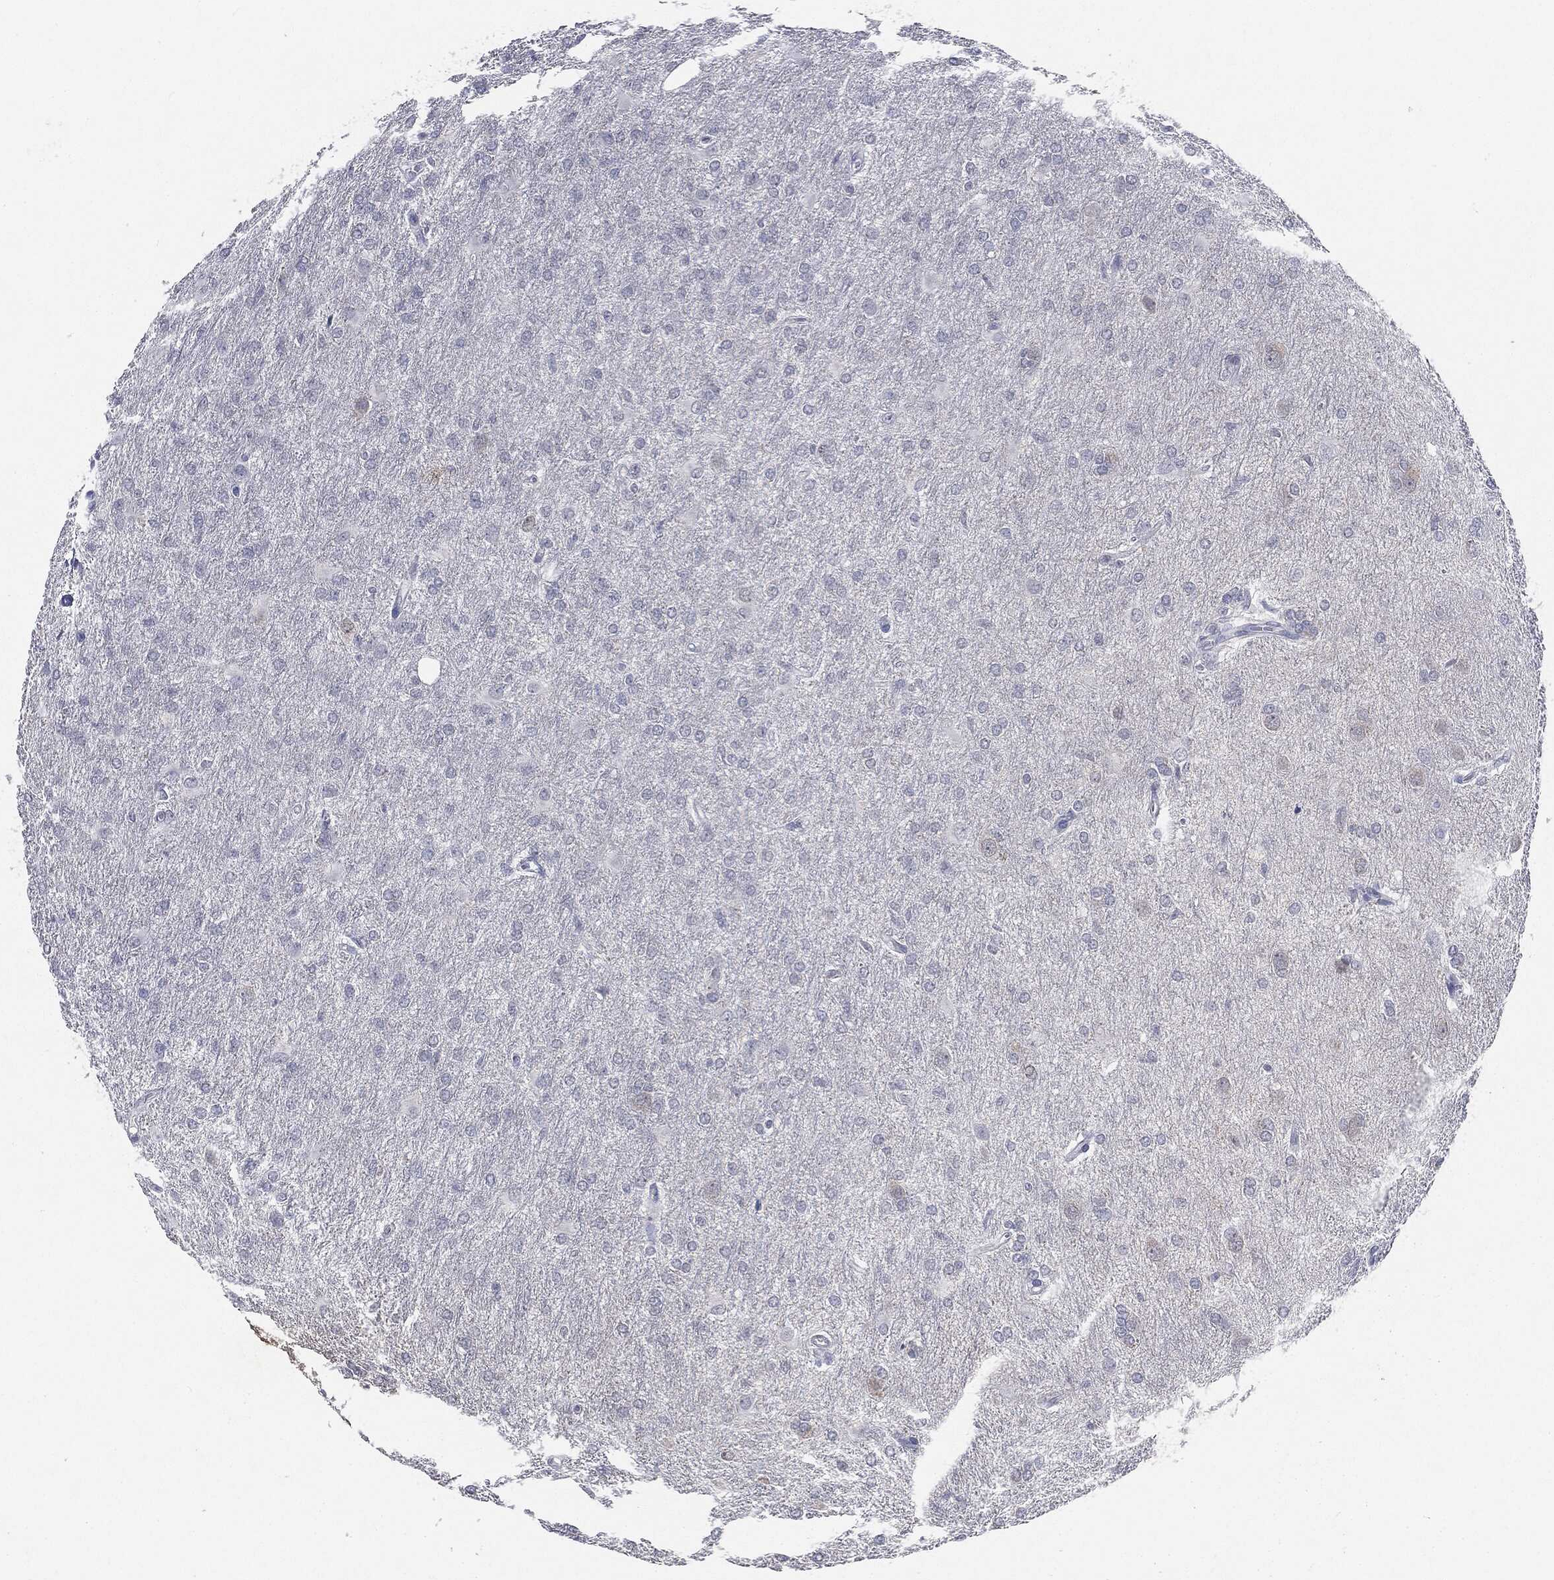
{"staining": {"intensity": "negative", "quantity": "none", "location": "none"}, "tissue": "glioma", "cell_type": "Tumor cells", "image_type": "cancer", "snomed": [{"axis": "morphology", "description": "Glioma, malignant, High grade"}, {"axis": "topography", "description": "Brain"}], "caption": "Image shows no significant protein staining in tumor cells of malignant glioma (high-grade).", "gene": "SLC2A2", "patient": {"sex": "male", "age": 68}}